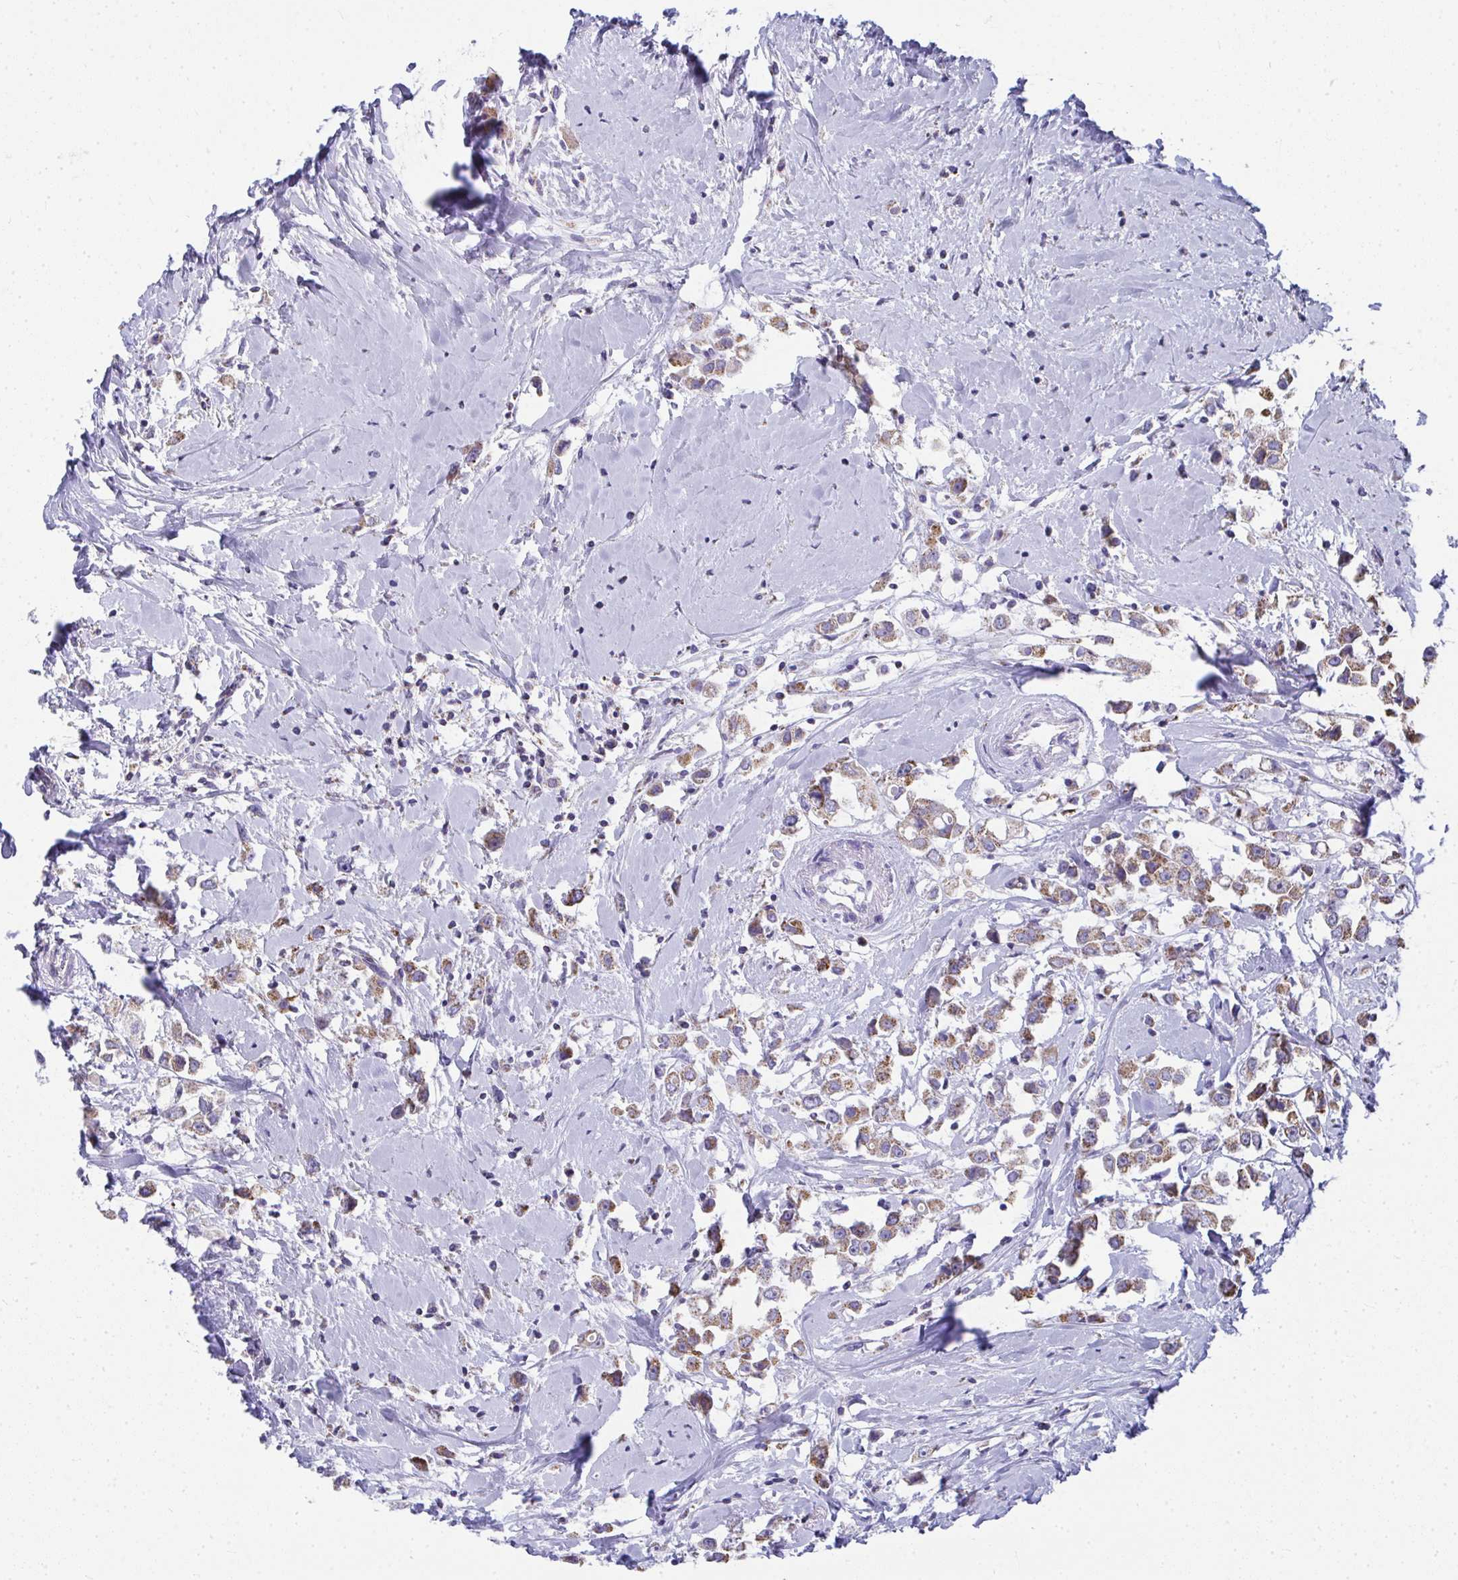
{"staining": {"intensity": "moderate", "quantity": ">75%", "location": "cytoplasmic/membranous"}, "tissue": "breast cancer", "cell_type": "Tumor cells", "image_type": "cancer", "snomed": [{"axis": "morphology", "description": "Duct carcinoma"}, {"axis": "topography", "description": "Breast"}], "caption": "Moderate cytoplasmic/membranous positivity for a protein is identified in approximately >75% of tumor cells of intraductal carcinoma (breast) using IHC.", "gene": "SLC6A1", "patient": {"sex": "female", "age": 61}}